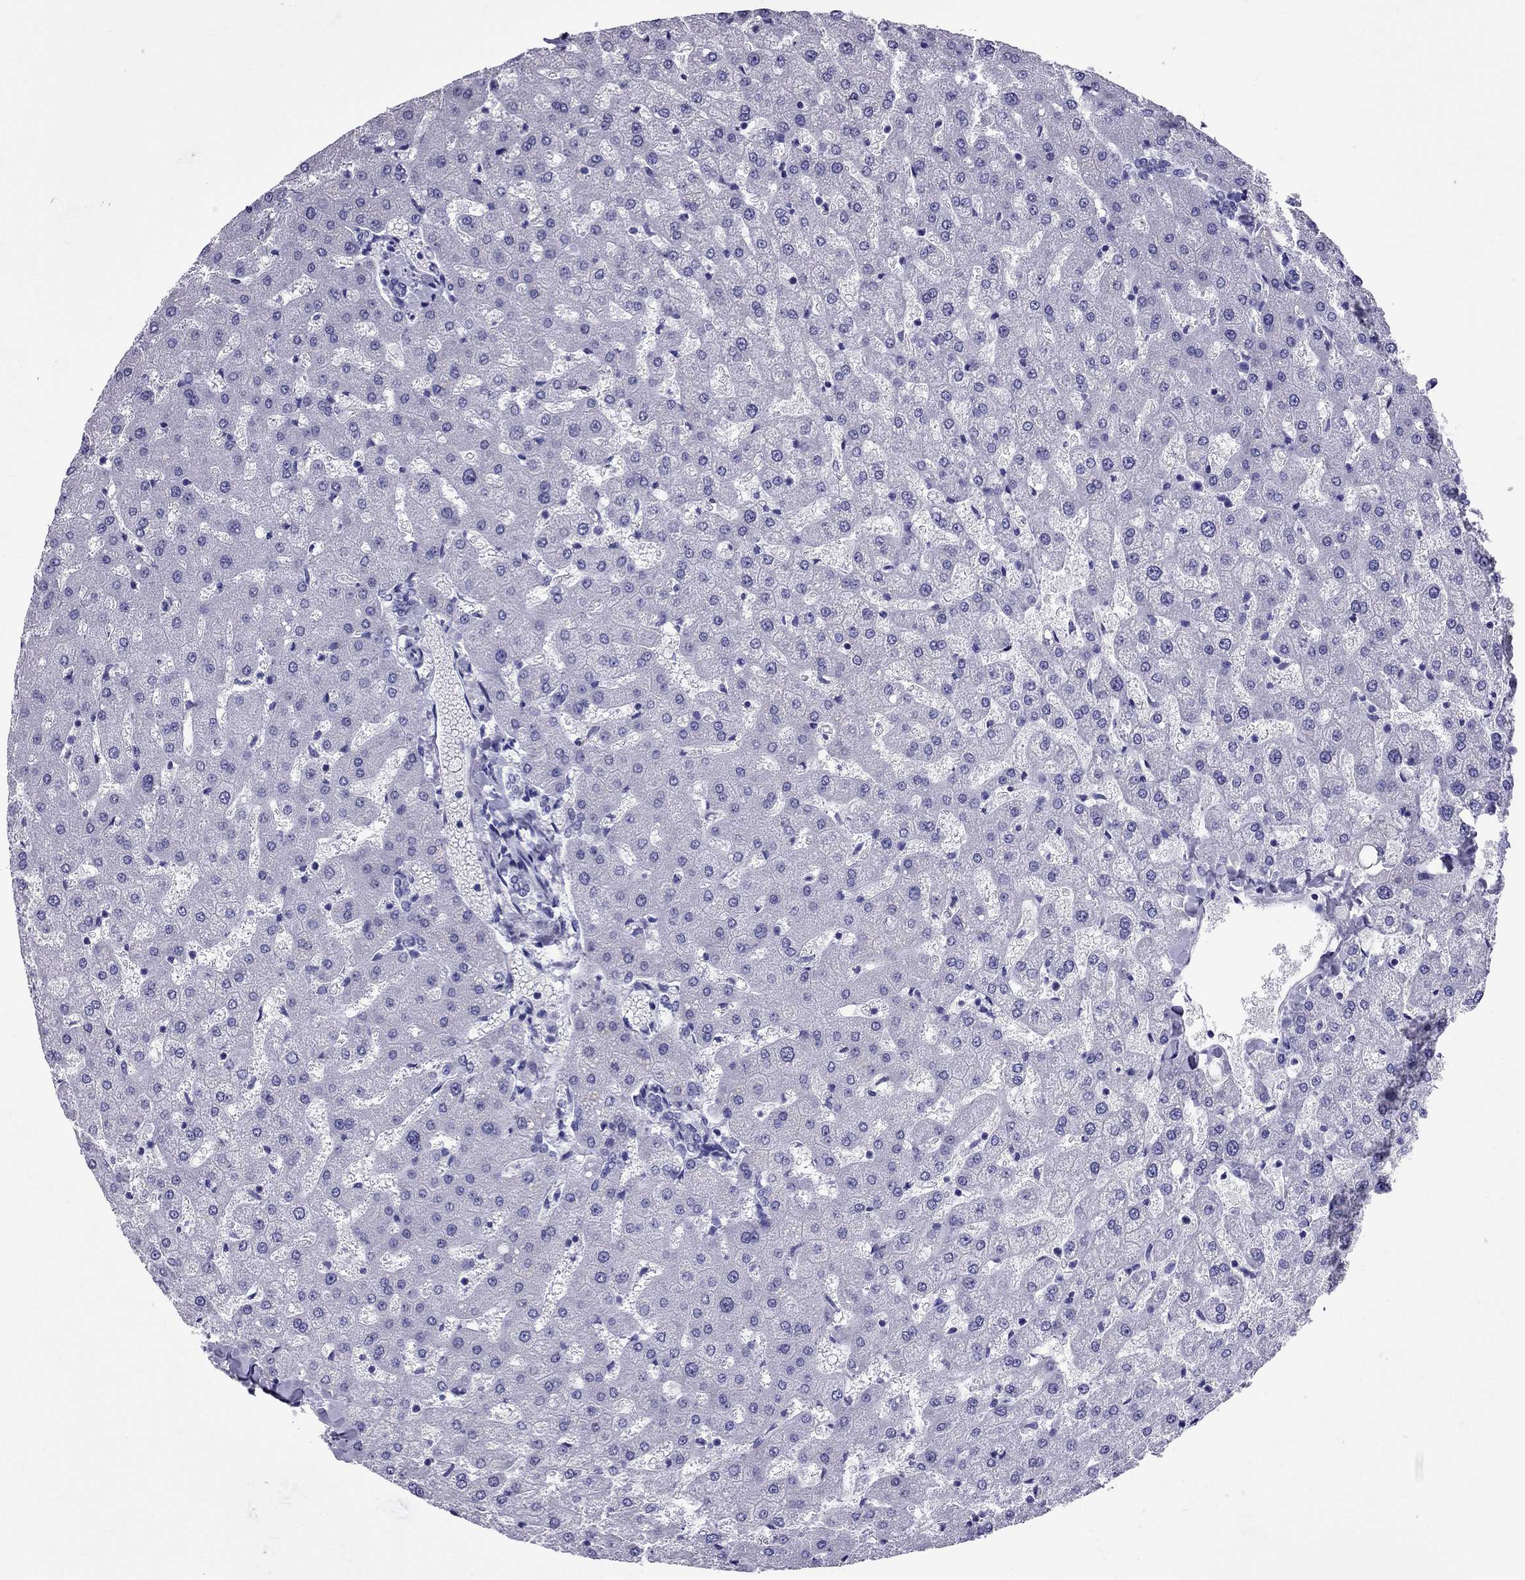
{"staining": {"intensity": "negative", "quantity": "none", "location": "none"}, "tissue": "liver", "cell_type": "Cholangiocytes", "image_type": "normal", "snomed": [{"axis": "morphology", "description": "Normal tissue, NOS"}, {"axis": "topography", "description": "Liver"}], "caption": "The image demonstrates no staining of cholangiocytes in normal liver. (DAB (3,3'-diaminobenzidine) immunohistochemistry, high magnification).", "gene": "AVPR1B", "patient": {"sex": "female", "age": 50}}